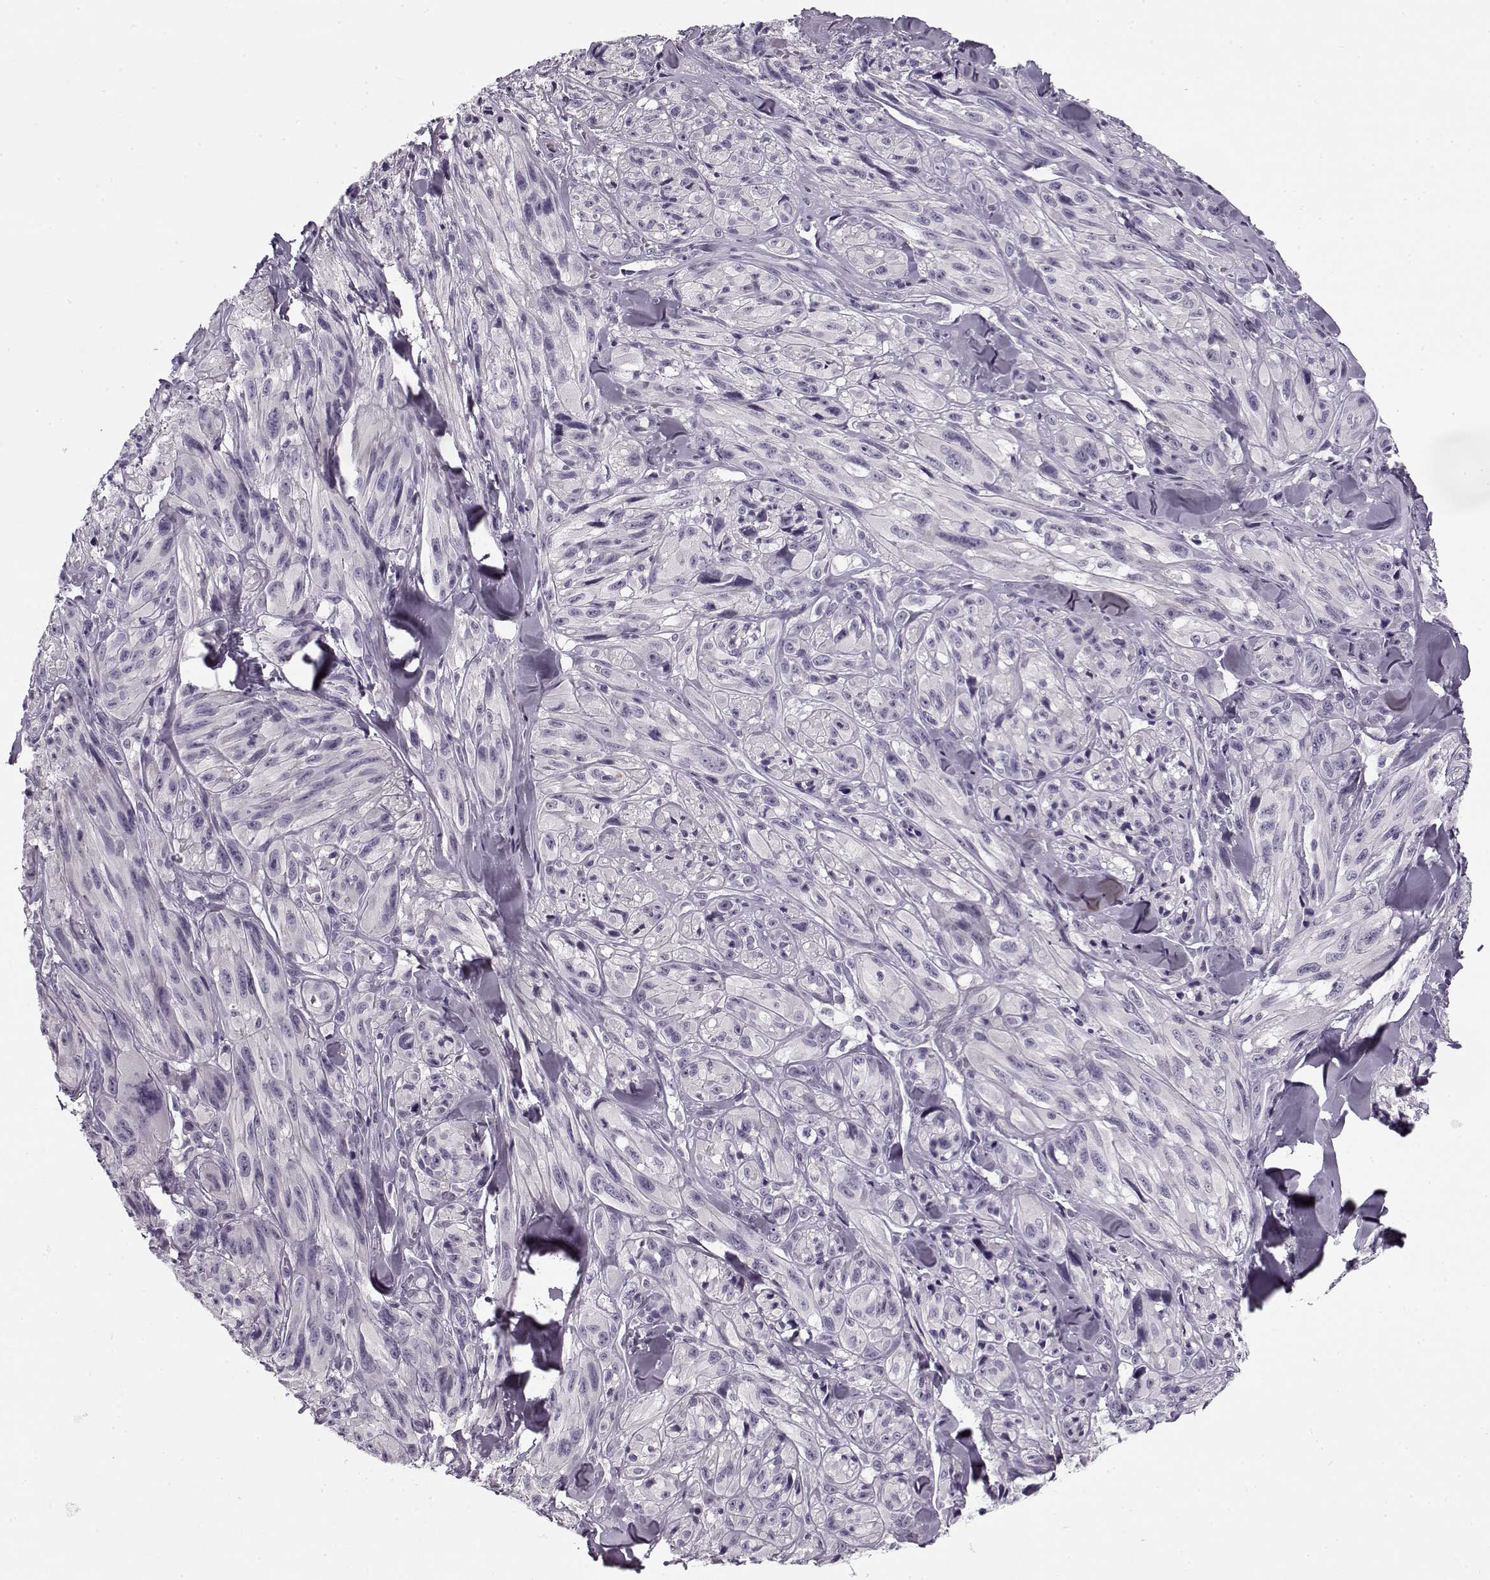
{"staining": {"intensity": "negative", "quantity": "none", "location": "none"}, "tissue": "melanoma", "cell_type": "Tumor cells", "image_type": "cancer", "snomed": [{"axis": "morphology", "description": "Malignant melanoma, NOS"}, {"axis": "topography", "description": "Skin"}], "caption": "IHC image of neoplastic tissue: malignant melanoma stained with DAB displays no significant protein expression in tumor cells.", "gene": "PNMT", "patient": {"sex": "male", "age": 67}}